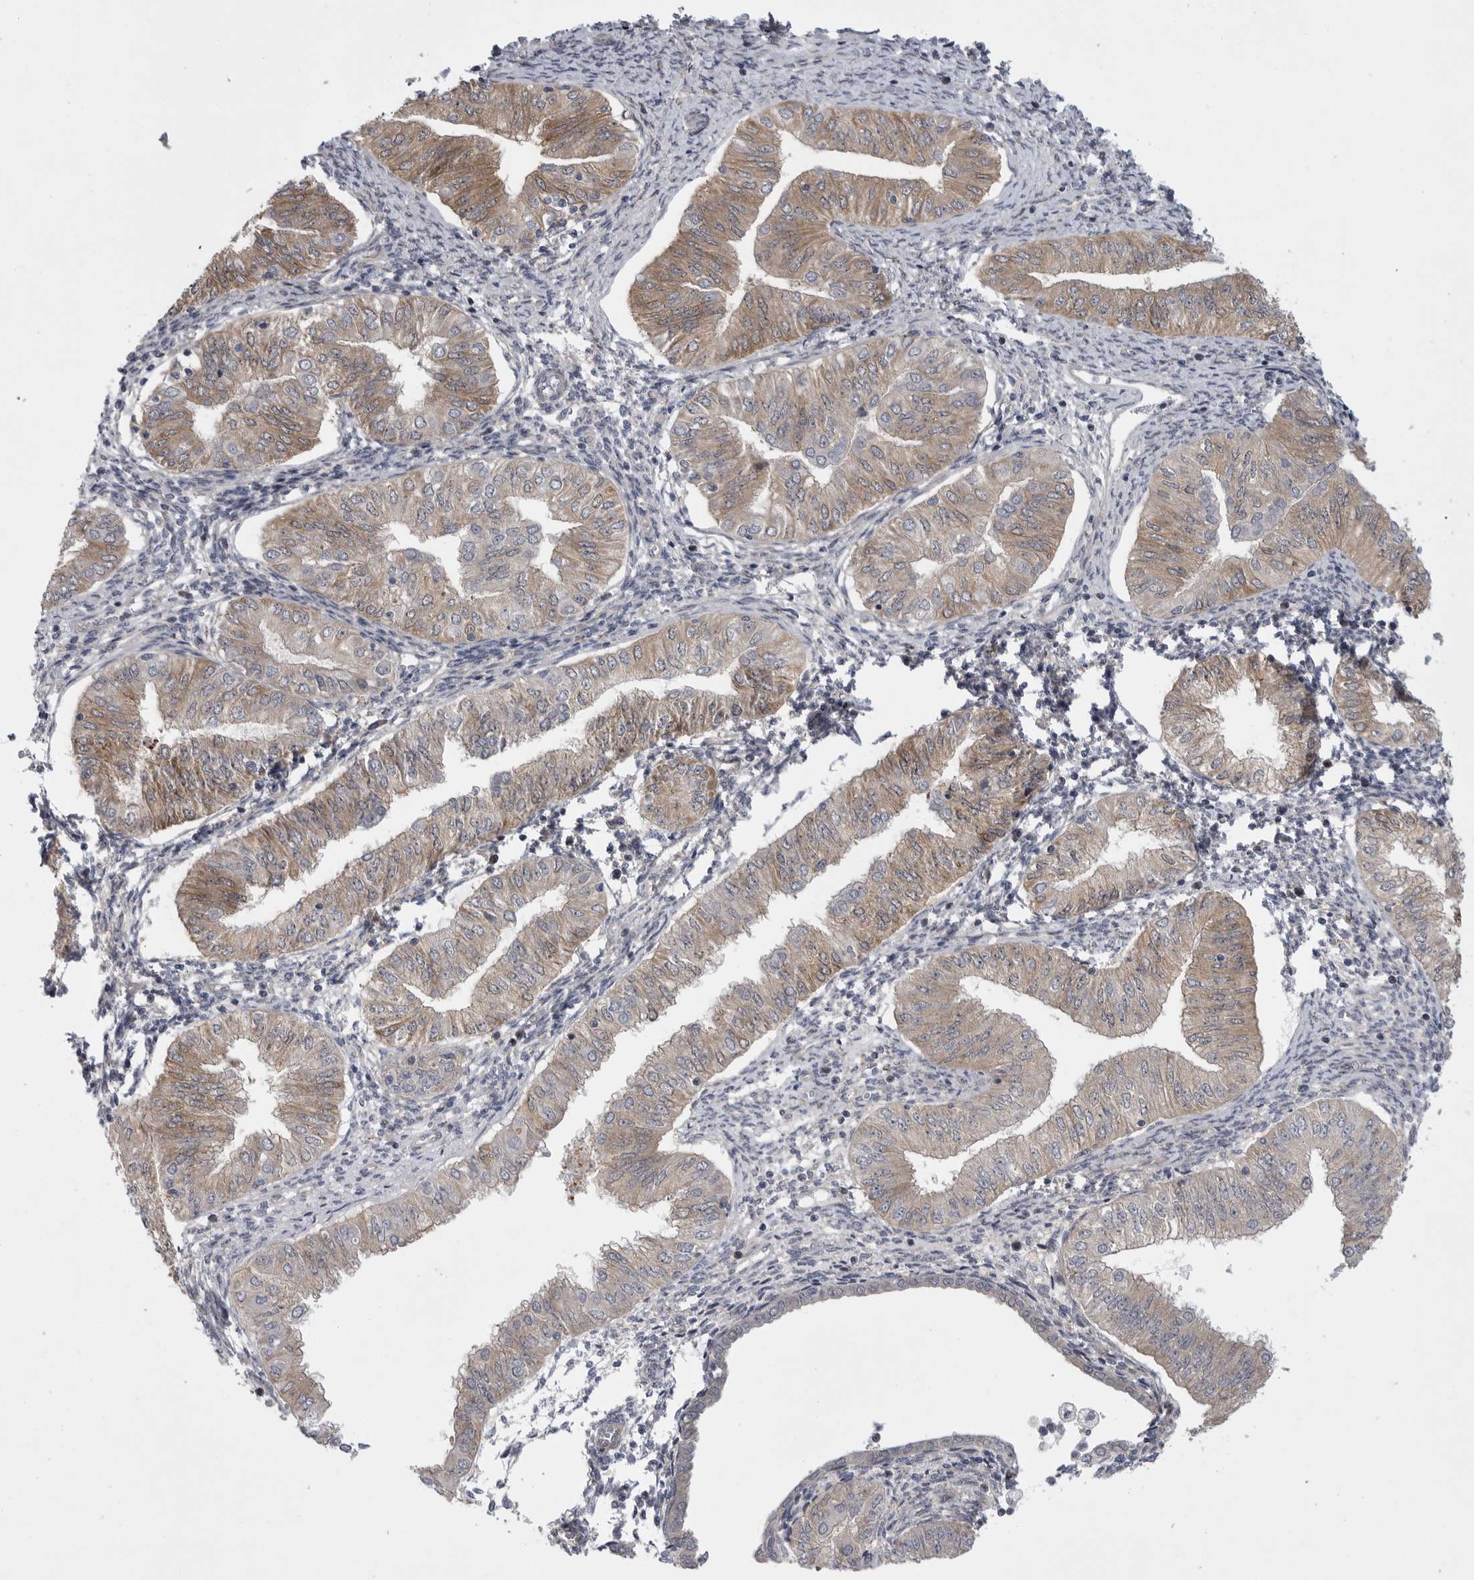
{"staining": {"intensity": "moderate", "quantity": ">75%", "location": "cytoplasmic/membranous"}, "tissue": "endometrial cancer", "cell_type": "Tumor cells", "image_type": "cancer", "snomed": [{"axis": "morphology", "description": "Normal tissue, NOS"}, {"axis": "morphology", "description": "Adenocarcinoma, NOS"}, {"axis": "topography", "description": "Endometrium"}], "caption": "Immunohistochemical staining of human adenocarcinoma (endometrial) exhibits medium levels of moderate cytoplasmic/membranous positivity in approximately >75% of tumor cells. (DAB IHC with brightfield microscopy, high magnification).", "gene": "FBXO43", "patient": {"sex": "female", "age": 53}}